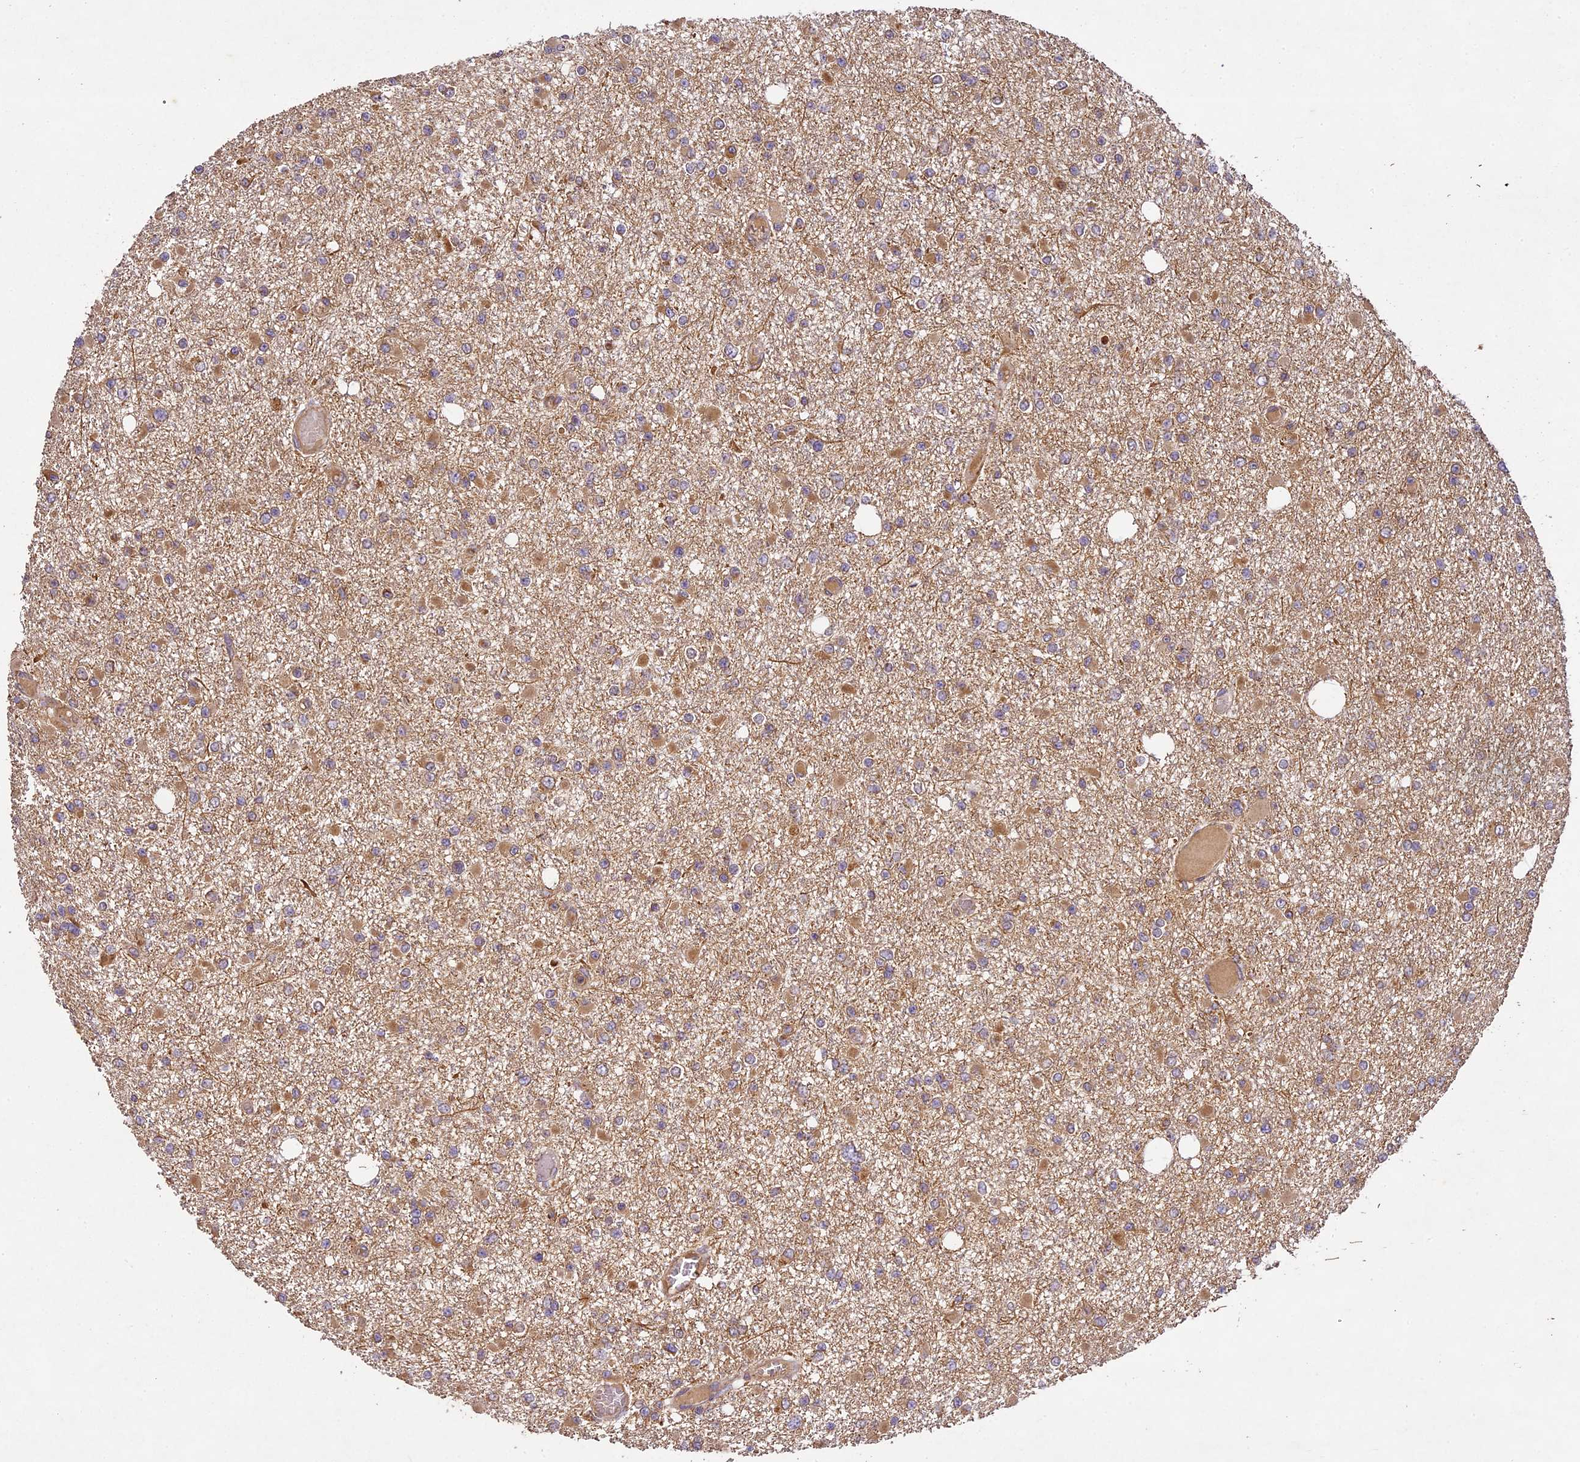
{"staining": {"intensity": "moderate", "quantity": "25%-75%", "location": "cytoplasmic/membranous"}, "tissue": "glioma", "cell_type": "Tumor cells", "image_type": "cancer", "snomed": [{"axis": "morphology", "description": "Glioma, malignant, Low grade"}, {"axis": "topography", "description": "Brain"}], "caption": "A medium amount of moderate cytoplasmic/membranous positivity is identified in approximately 25%-75% of tumor cells in glioma tissue.", "gene": "BRAP", "patient": {"sex": "female", "age": 22}}